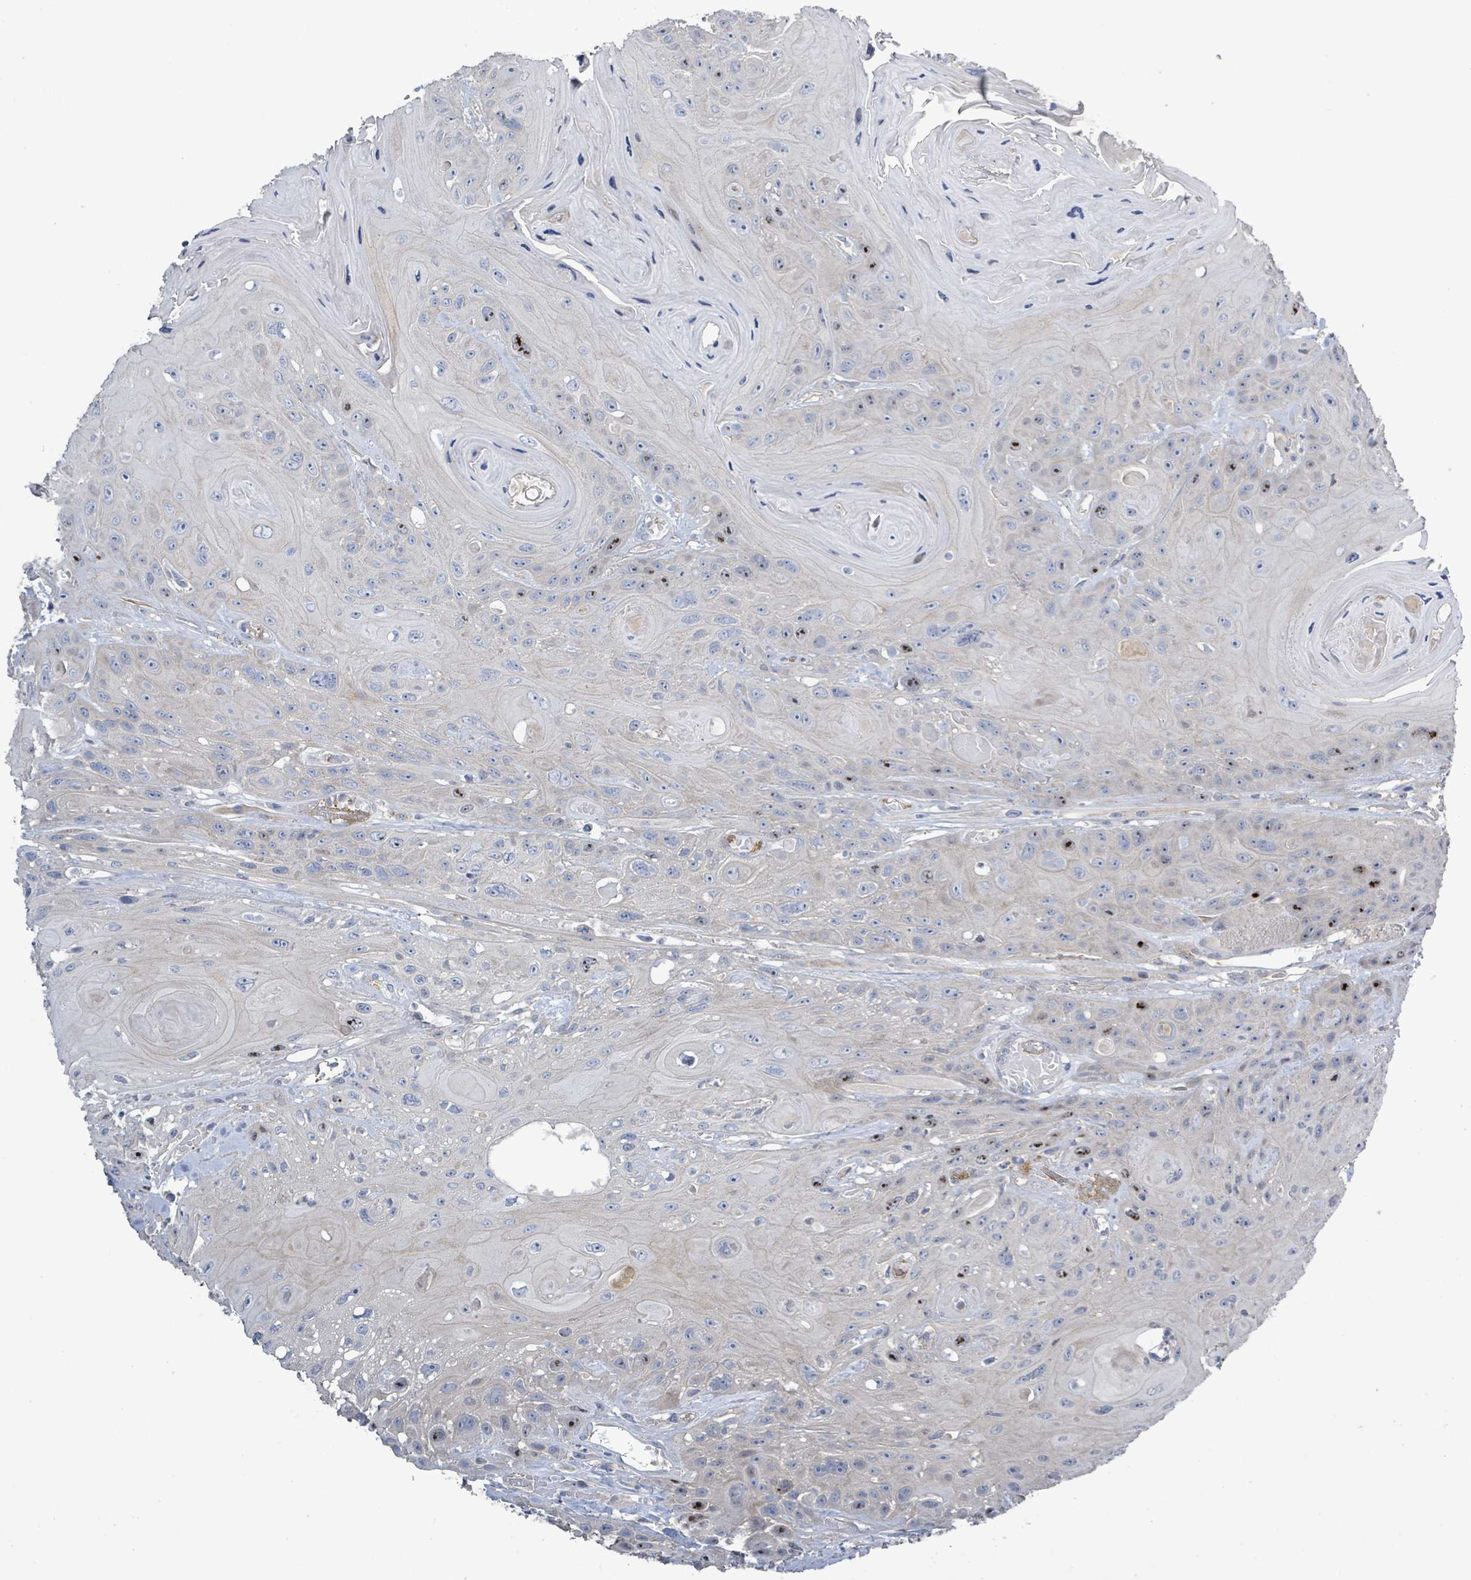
{"staining": {"intensity": "moderate", "quantity": "<25%", "location": "nuclear"}, "tissue": "head and neck cancer", "cell_type": "Tumor cells", "image_type": "cancer", "snomed": [{"axis": "morphology", "description": "Squamous cell carcinoma, NOS"}, {"axis": "topography", "description": "Head-Neck"}], "caption": "Head and neck squamous cell carcinoma stained with DAB immunohistochemistry exhibits low levels of moderate nuclear positivity in approximately <25% of tumor cells. The staining was performed using DAB (3,3'-diaminobenzidine) to visualize the protein expression in brown, while the nuclei were stained in blue with hematoxylin (Magnification: 20x).", "gene": "KRAS", "patient": {"sex": "female", "age": 59}}